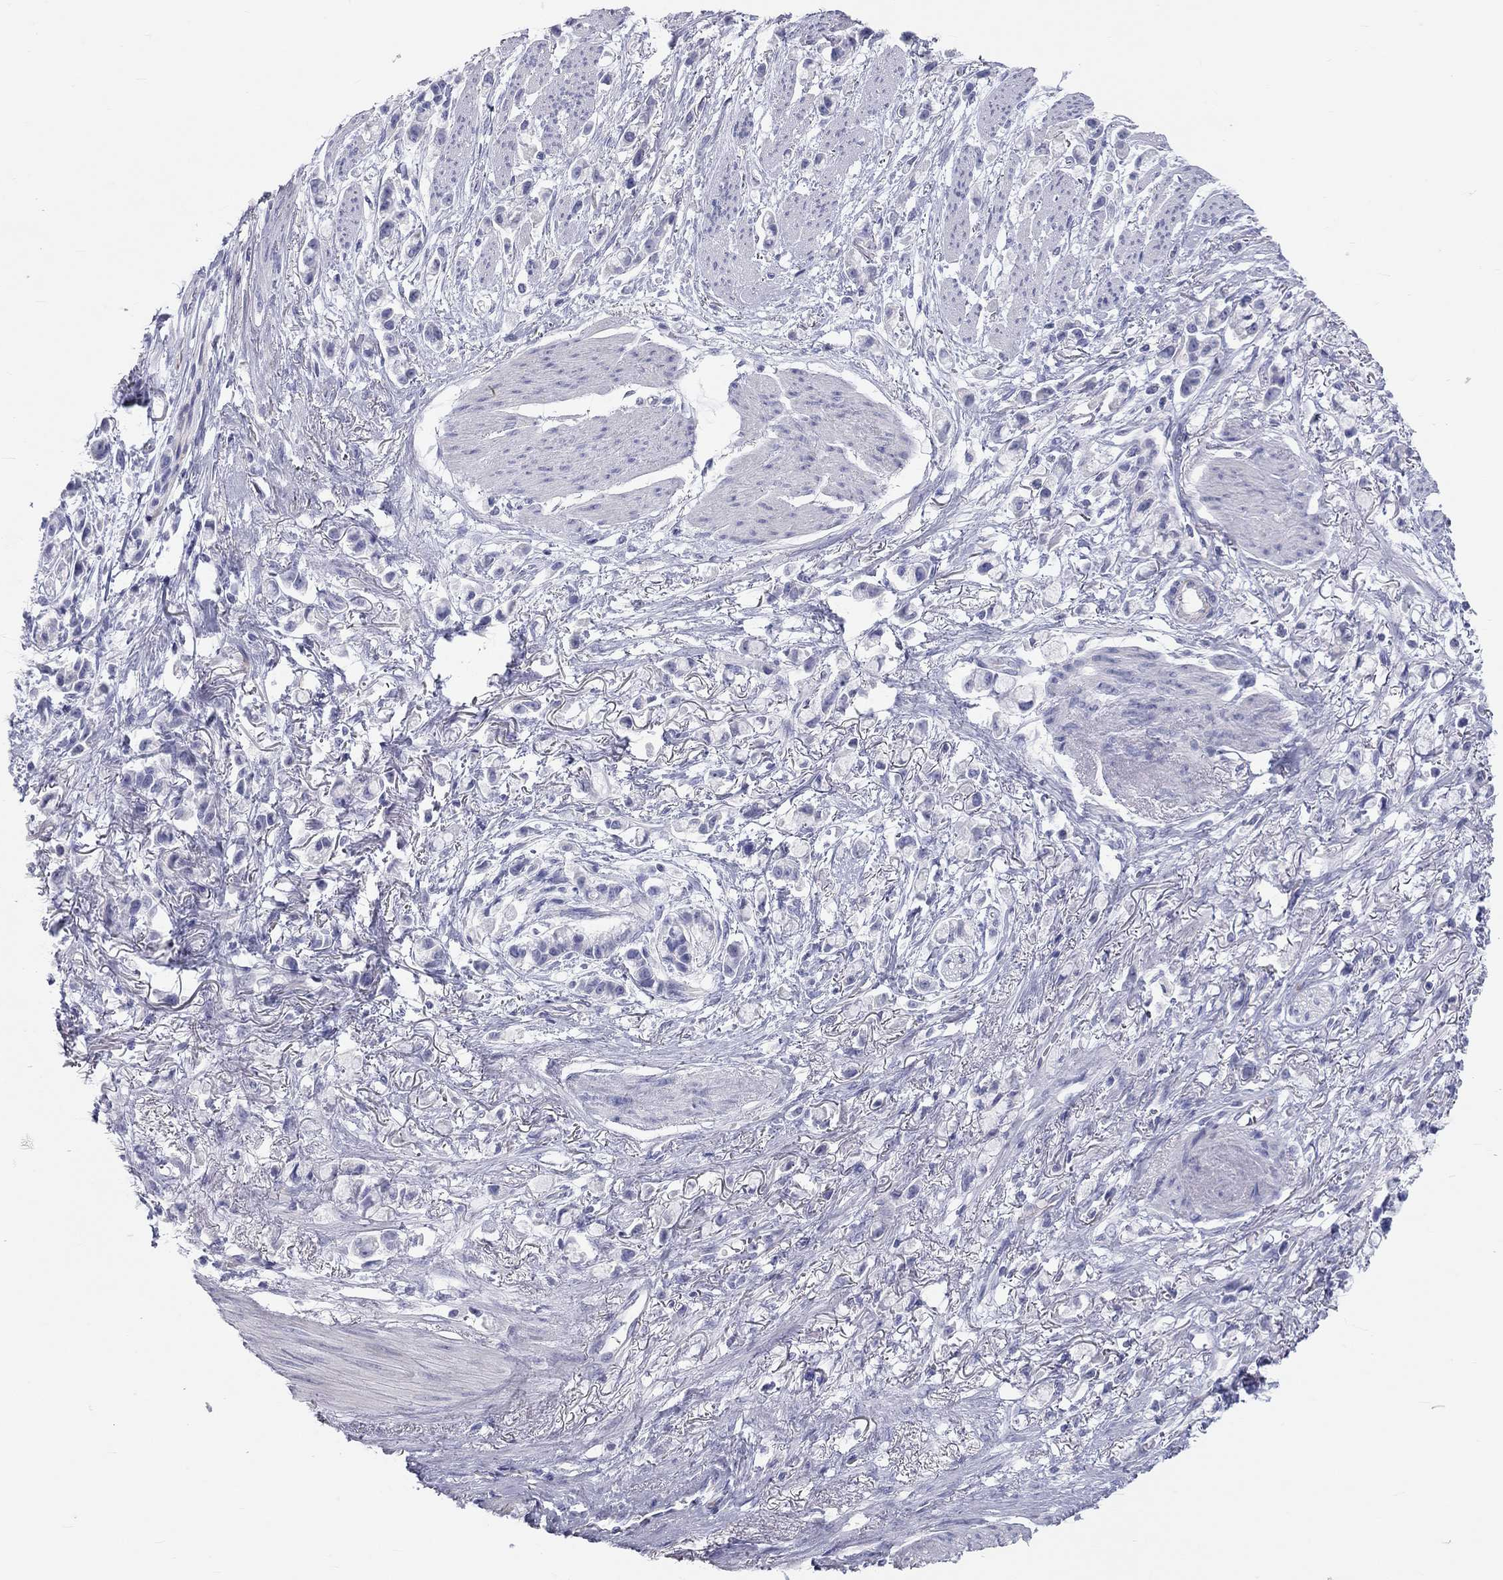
{"staining": {"intensity": "negative", "quantity": "none", "location": "none"}, "tissue": "stomach cancer", "cell_type": "Tumor cells", "image_type": "cancer", "snomed": [{"axis": "morphology", "description": "Adenocarcinoma, NOS"}, {"axis": "topography", "description": "Stomach"}], "caption": "IHC image of neoplastic tissue: human adenocarcinoma (stomach) stained with DAB (3,3'-diaminobenzidine) shows no significant protein staining in tumor cells.", "gene": "PCDHGC5", "patient": {"sex": "female", "age": 81}}